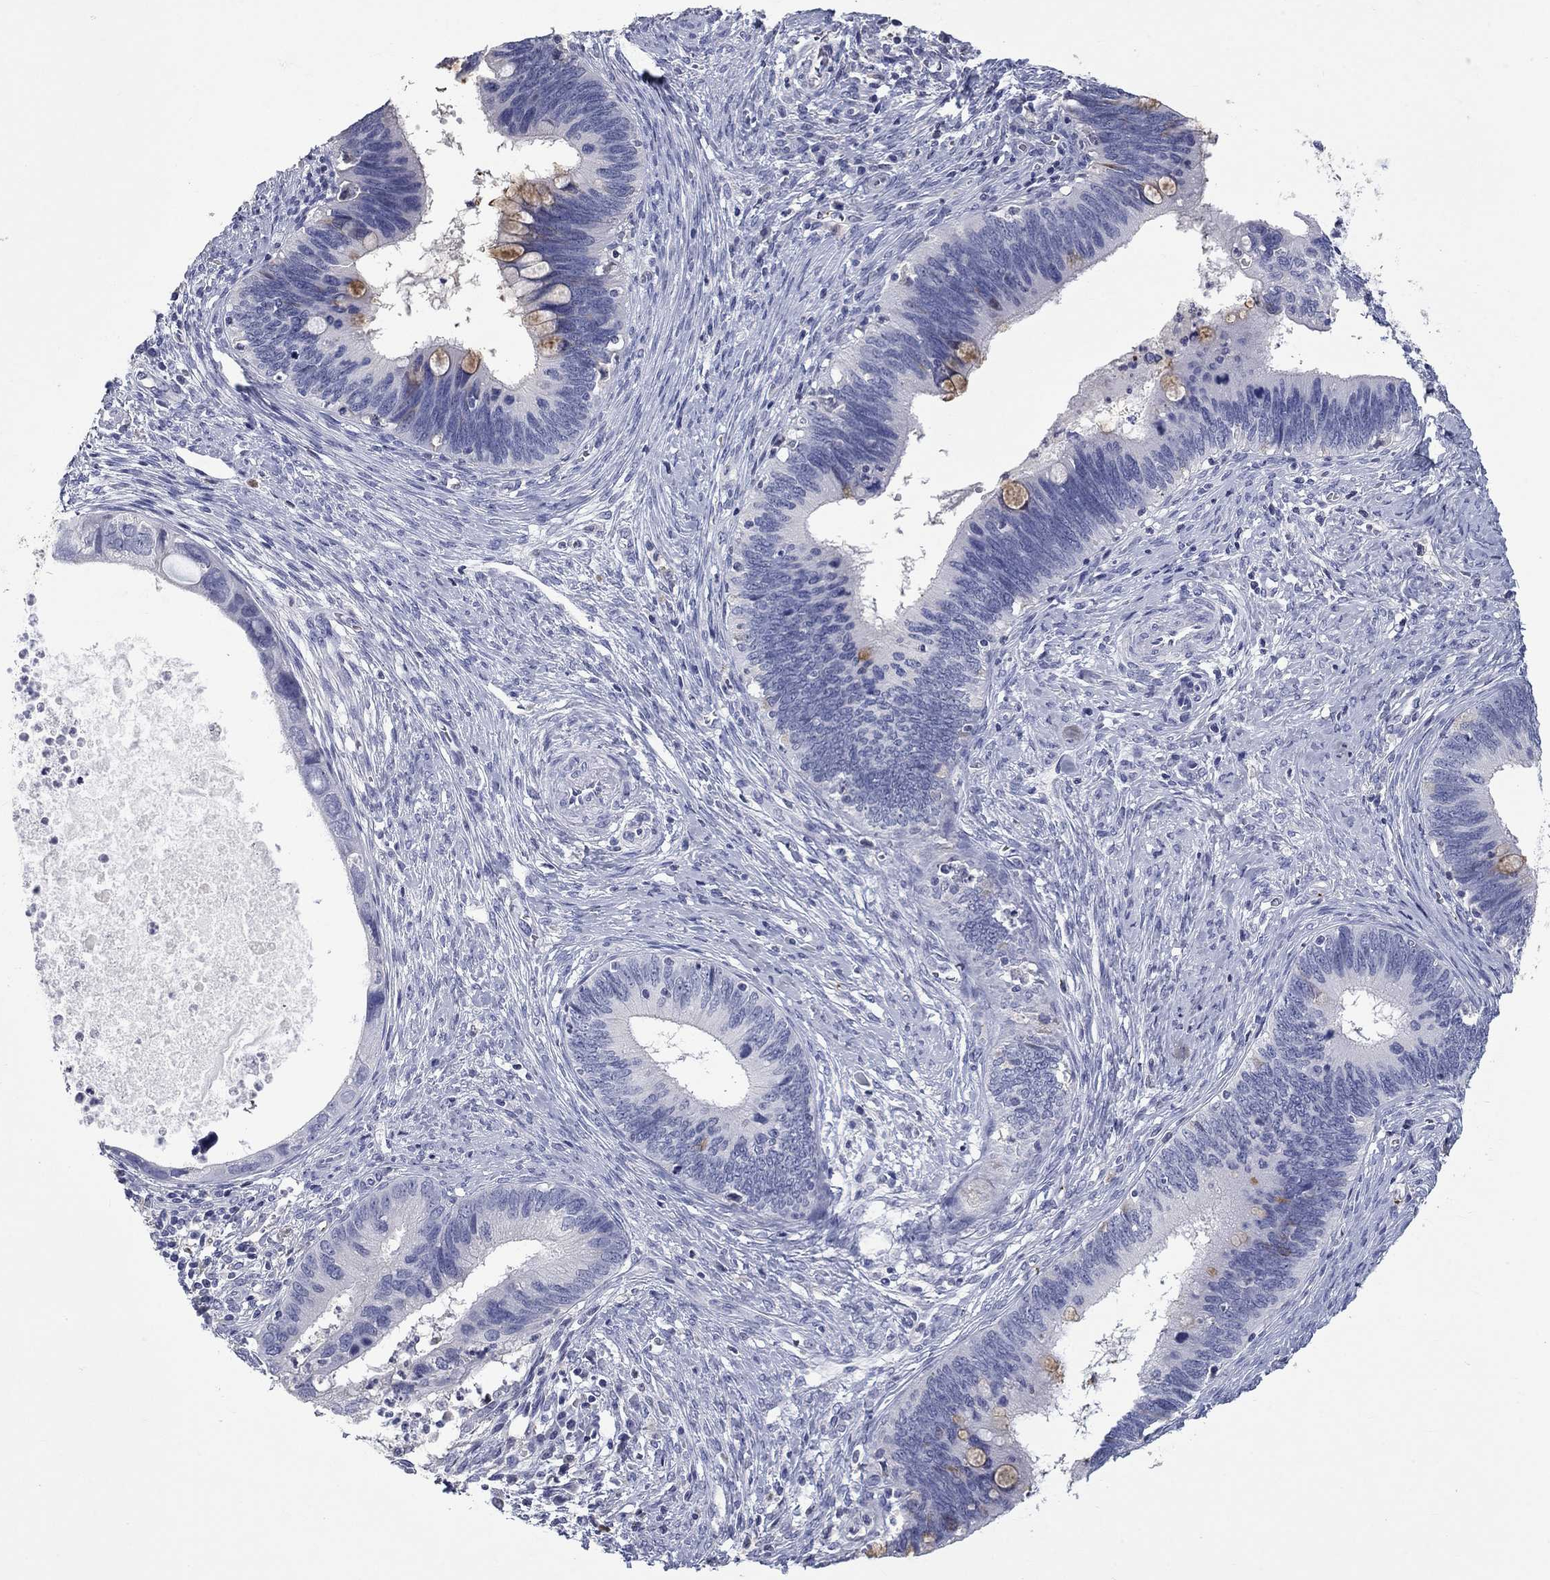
{"staining": {"intensity": "negative", "quantity": "none", "location": "none"}, "tissue": "cervical cancer", "cell_type": "Tumor cells", "image_type": "cancer", "snomed": [{"axis": "morphology", "description": "Adenocarcinoma, NOS"}, {"axis": "topography", "description": "Cervix"}], "caption": "Image shows no protein staining in tumor cells of adenocarcinoma (cervical) tissue.", "gene": "PLEK", "patient": {"sex": "female", "age": 42}}